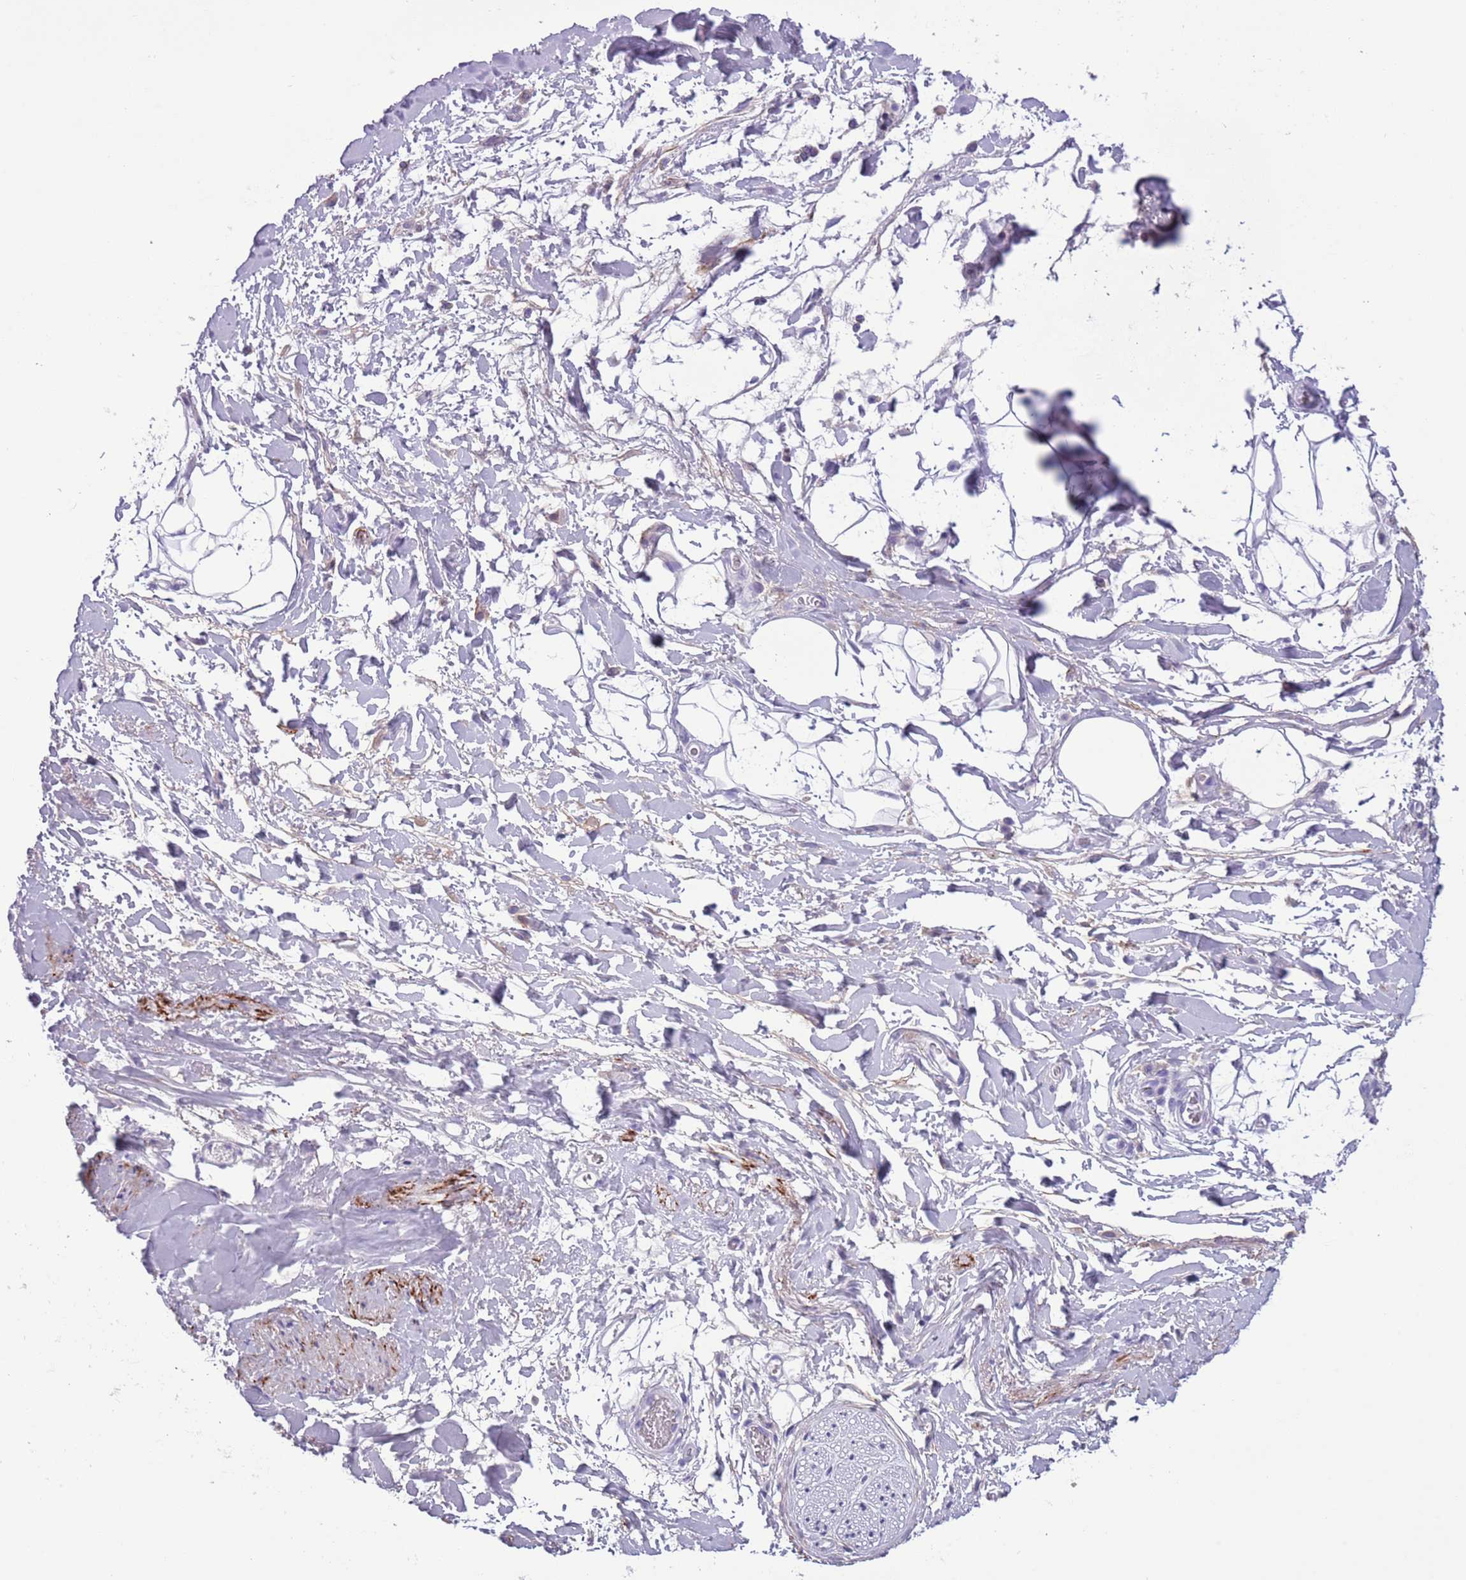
{"staining": {"intensity": "negative", "quantity": "none", "location": "none"}, "tissue": "adipose tissue", "cell_type": "Adipocytes", "image_type": "normal", "snomed": [{"axis": "morphology", "description": "Normal tissue, NOS"}, {"axis": "morphology", "description": "Adenocarcinoma, NOS"}, {"axis": "topography", "description": "Rectum"}, {"axis": "topography", "description": "Vagina"}, {"axis": "topography", "description": "Peripheral nerve tissue"}], "caption": "The micrograph demonstrates no staining of adipocytes in normal adipose tissue.", "gene": "PFKFB2", "patient": {"sex": "female", "age": 71}}